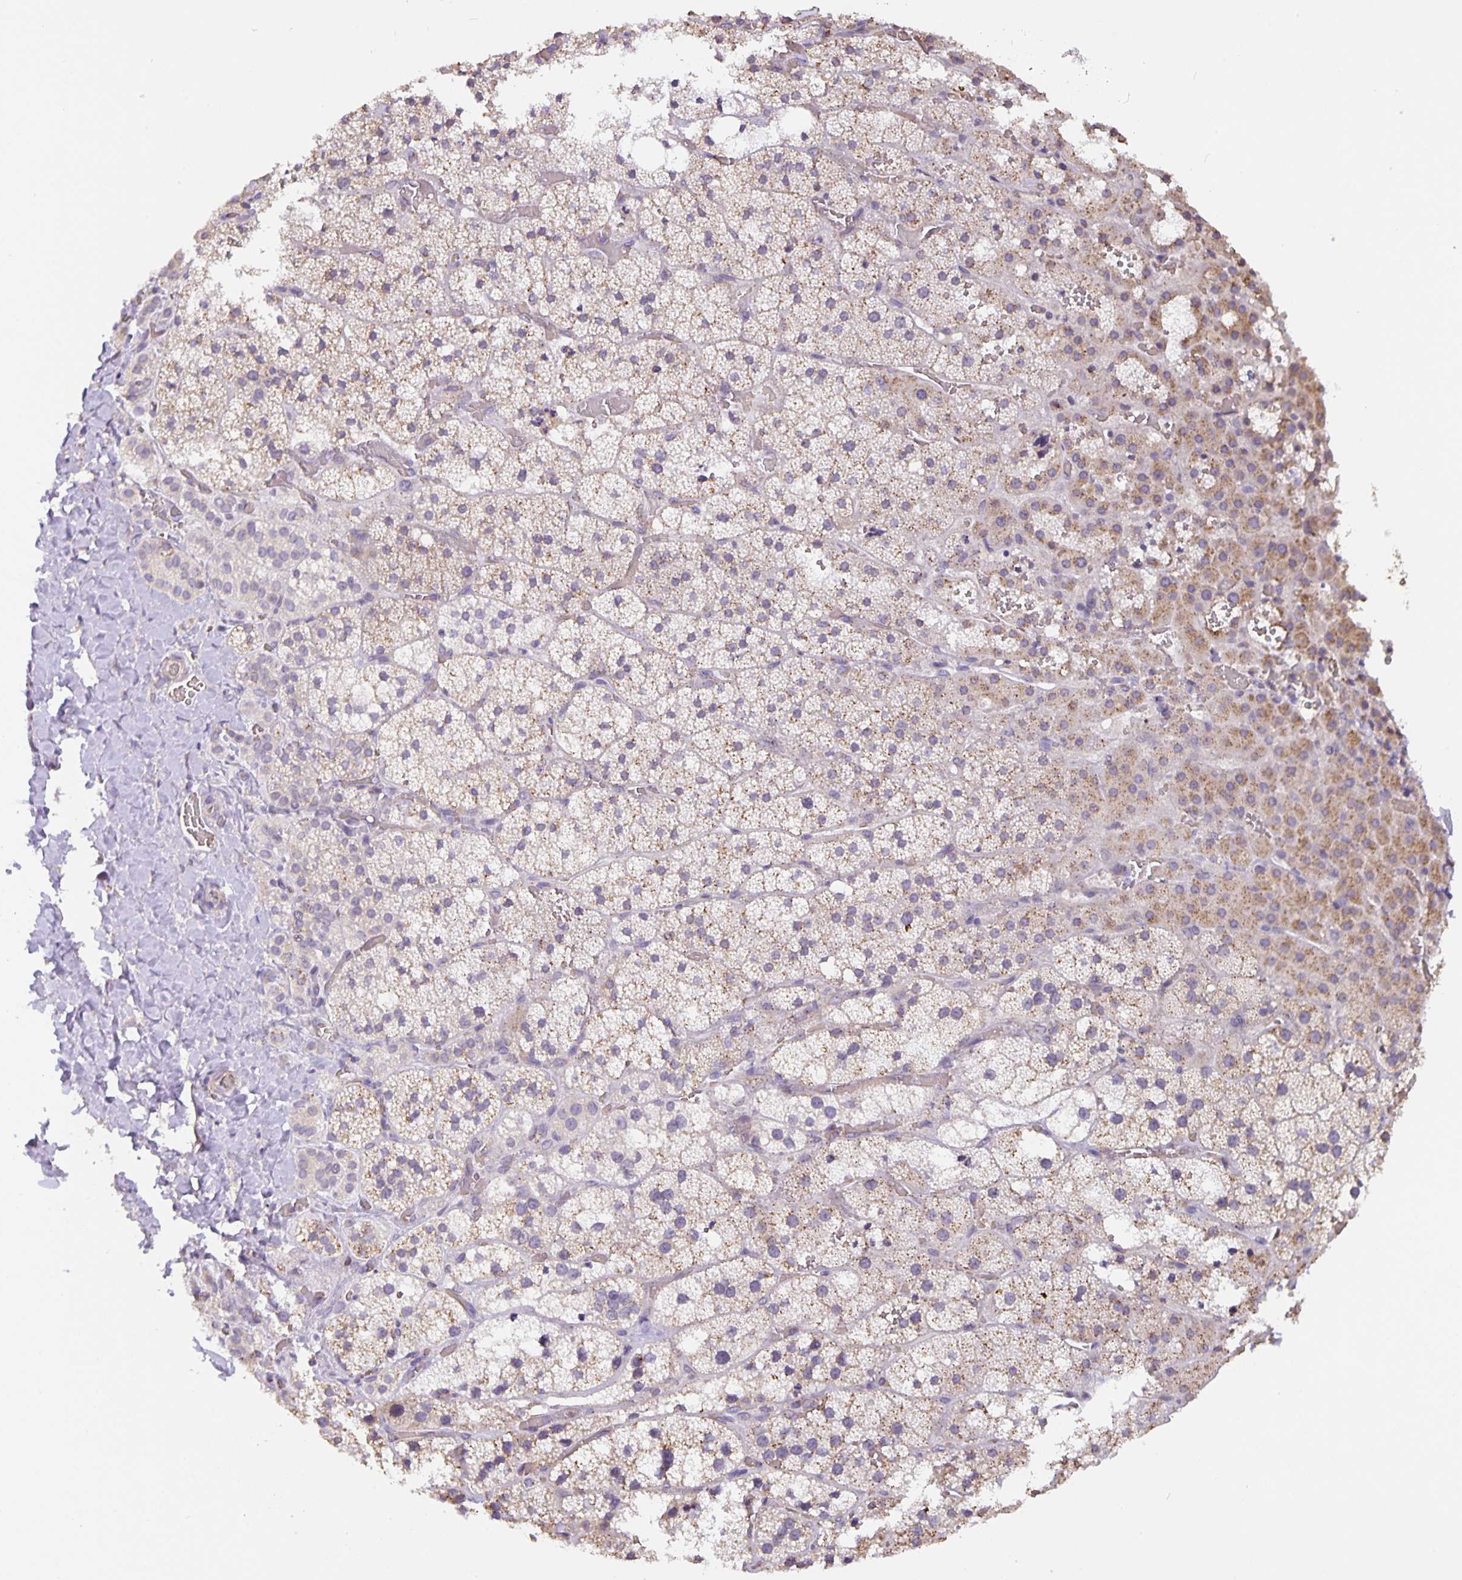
{"staining": {"intensity": "moderate", "quantity": "25%-75%", "location": "cytoplasmic/membranous"}, "tissue": "adrenal gland", "cell_type": "Glandular cells", "image_type": "normal", "snomed": [{"axis": "morphology", "description": "Normal tissue, NOS"}, {"axis": "topography", "description": "Adrenal gland"}], "caption": "Brown immunohistochemical staining in unremarkable human adrenal gland displays moderate cytoplasmic/membranous expression in approximately 25%-75% of glandular cells. The staining was performed using DAB (3,3'-diaminobenzidine), with brown indicating positive protein expression. Nuclei are stained blue with hematoxylin.", "gene": "TMEM71", "patient": {"sex": "male", "age": 53}}